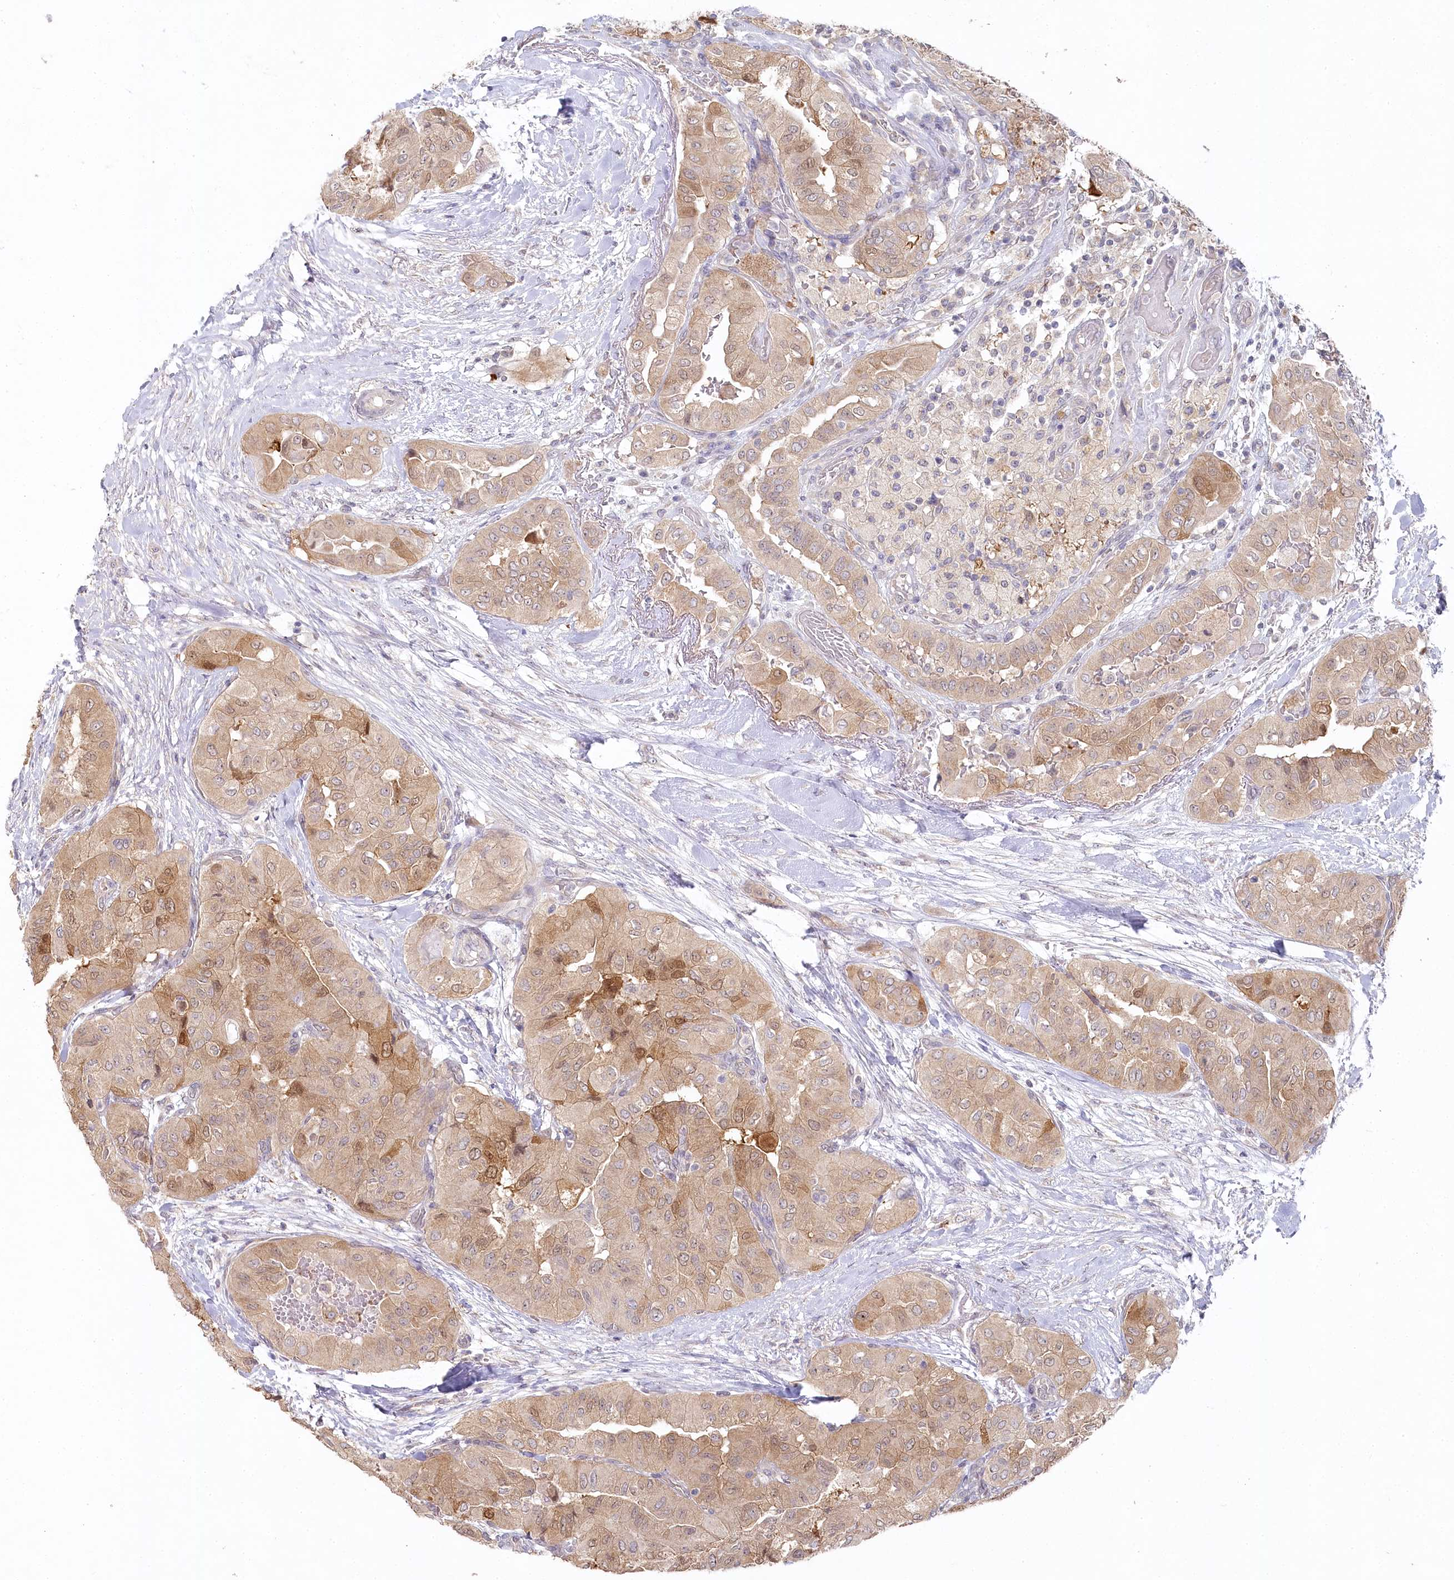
{"staining": {"intensity": "moderate", "quantity": ">75%", "location": "cytoplasmic/membranous"}, "tissue": "thyroid cancer", "cell_type": "Tumor cells", "image_type": "cancer", "snomed": [{"axis": "morphology", "description": "Papillary adenocarcinoma, NOS"}, {"axis": "topography", "description": "Thyroid gland"}], "caption": "Immunohistochemistry (IHC) (DAB (3,3'-diaminobenzidine)) staining of thyroid cancer demonstrates moderate cytoplasmic/membranous protein staining in about >75% of tumor cells.", "gene": "AAMDC", "patient": {"sex": "female", "age": 59}}